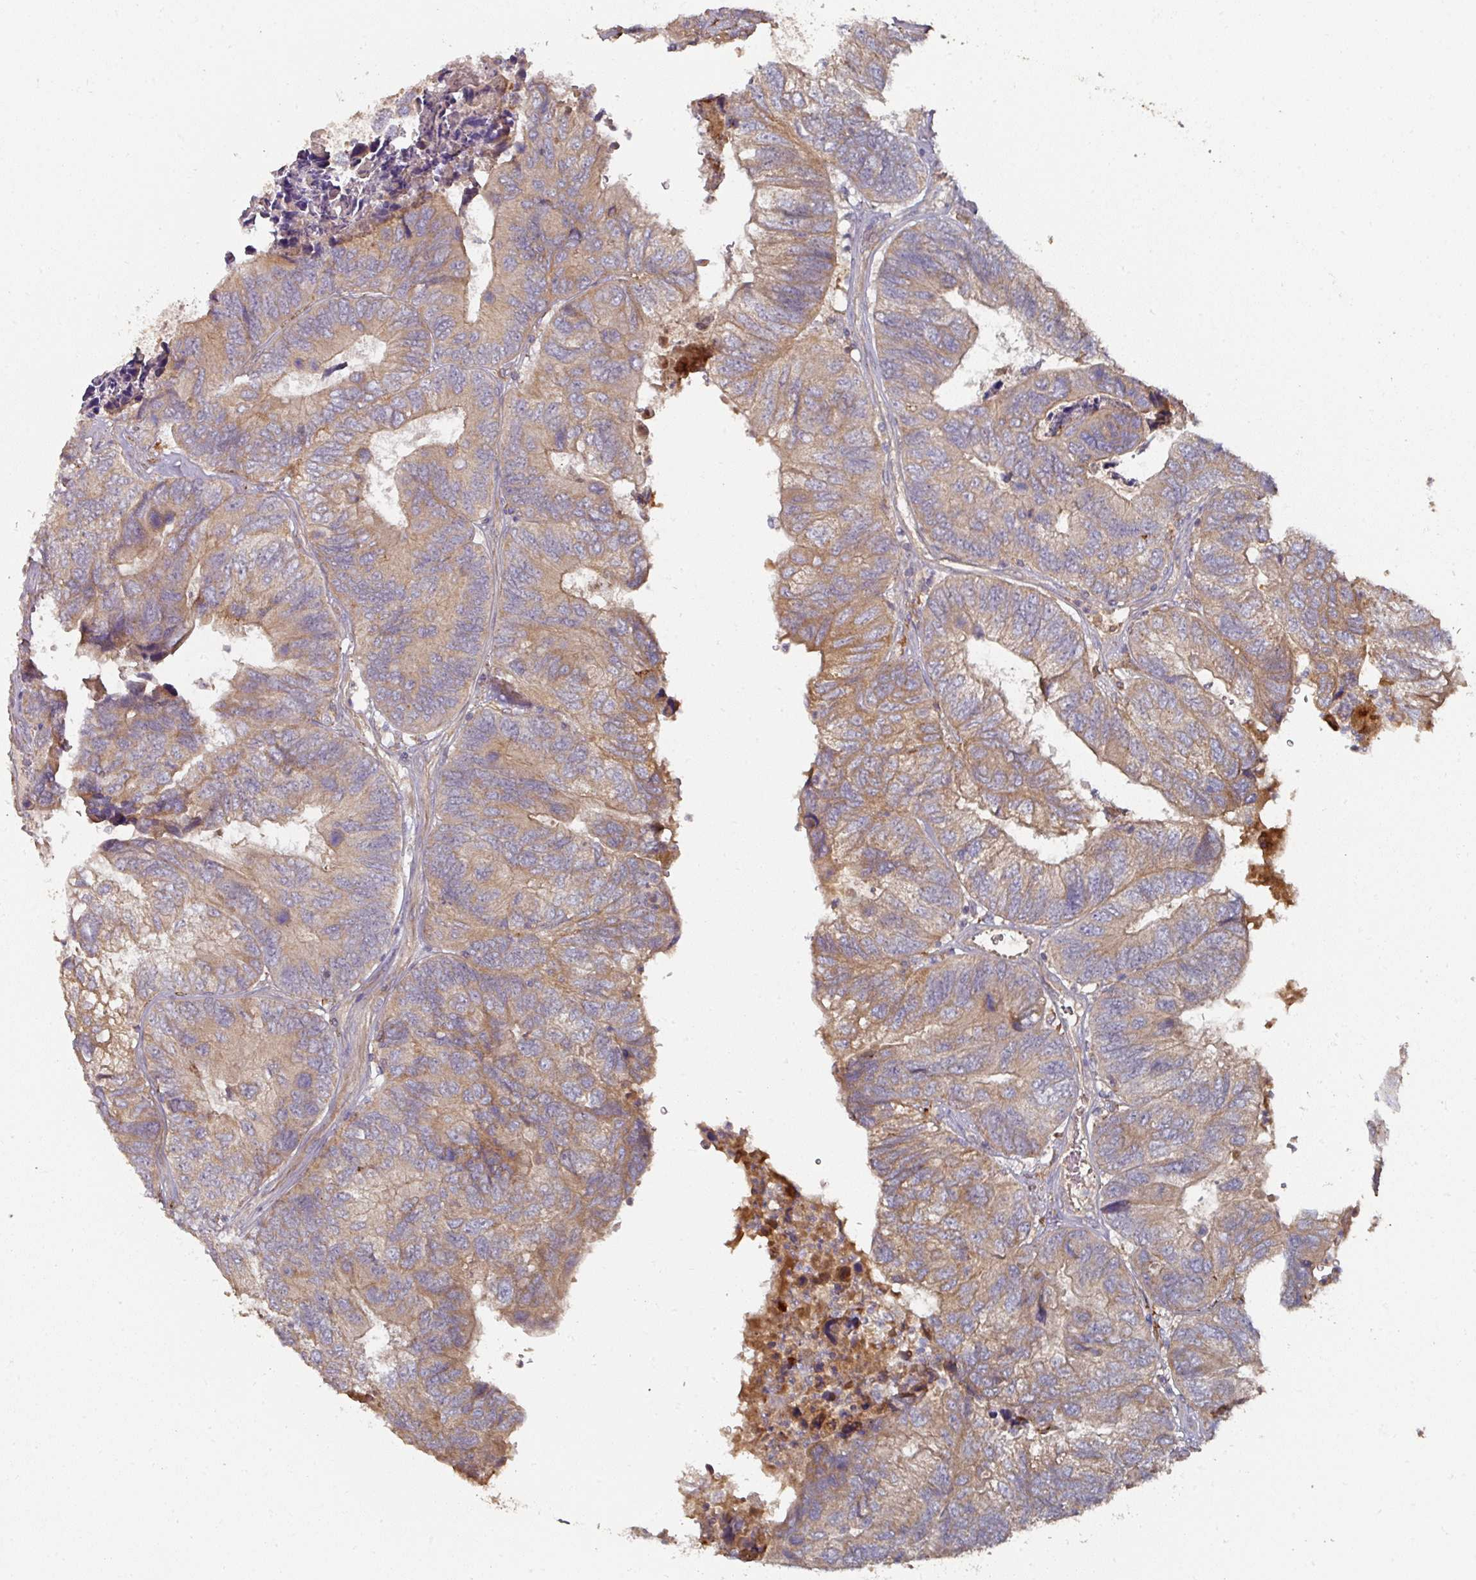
{"staining": {"intensity": "moderate", "quantity": ">75%", "location": "cytoplasmic/membranous"}, "tissue": "colorectal cancer", "cell_type": "Tumor cells", "image_type": "cancer", "snomed": [{"axis": "morphology", "description": "Adenocarcinoma, NOS"}, {"axis": "topography", "description": "Colon"}], "caption": "A medium amount of moderate cytoplasmic/membranous positivity is appreciated in approximately >75% of tumor cells in colorectal cancer (adenocarcinoma) tissue. The staining was performed using DAB to visualize the protein expression in brown, while the nuclei were stained in blue with hematoxylin (Magnification: 20x).", "gene": "DNAJC7", "patient": {"sex": "female", "age": 67}}